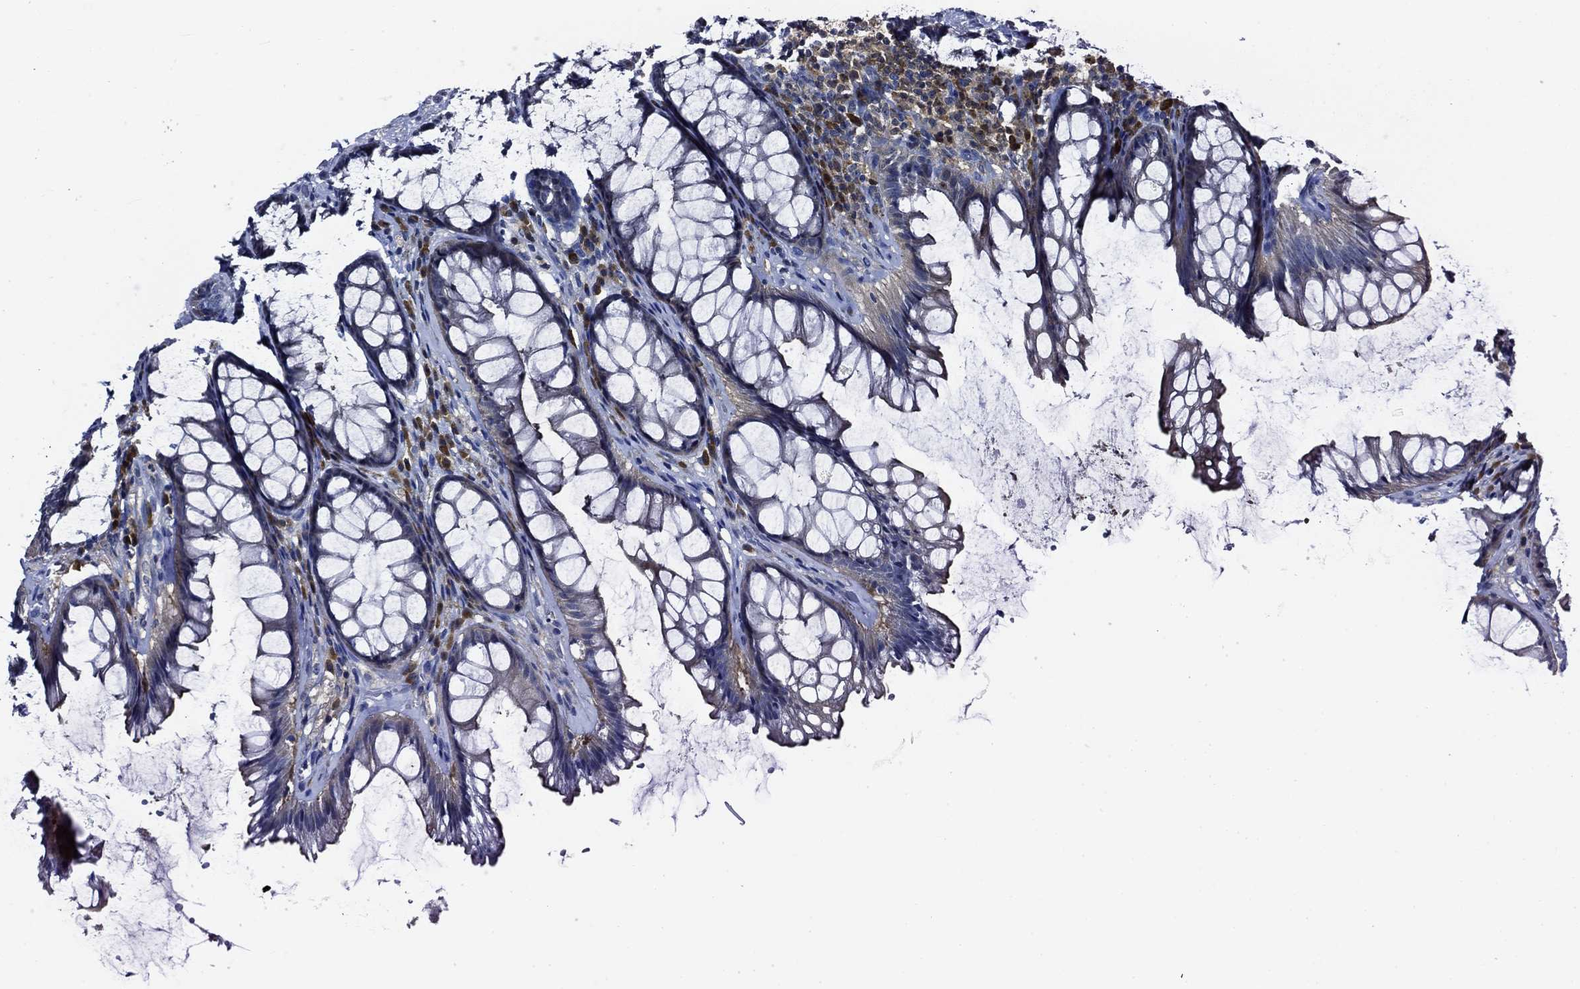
{"staining": {"intensity": "negative", "quantity": "none", "location": "none"}, "tissue": "rectum", "cell_type": "Glandular cells", "image_type": "normal", "snomed": [{"axis": "morphology", "description": "Normal tissue, NOS"}, {"axis": "topography", "description": "Rectum"}], "caption": "Immunohistochemistry (IHC) of benign human rectum shows no positivity in glandular cells. The staining was performed using DAB to visualize the protein expression in brown, while the nuclei were stained in blue with hematoxylin (Magnification: 20x).", "gene": "POU2F2", "patient": {"sex": "male", "age": 72}}